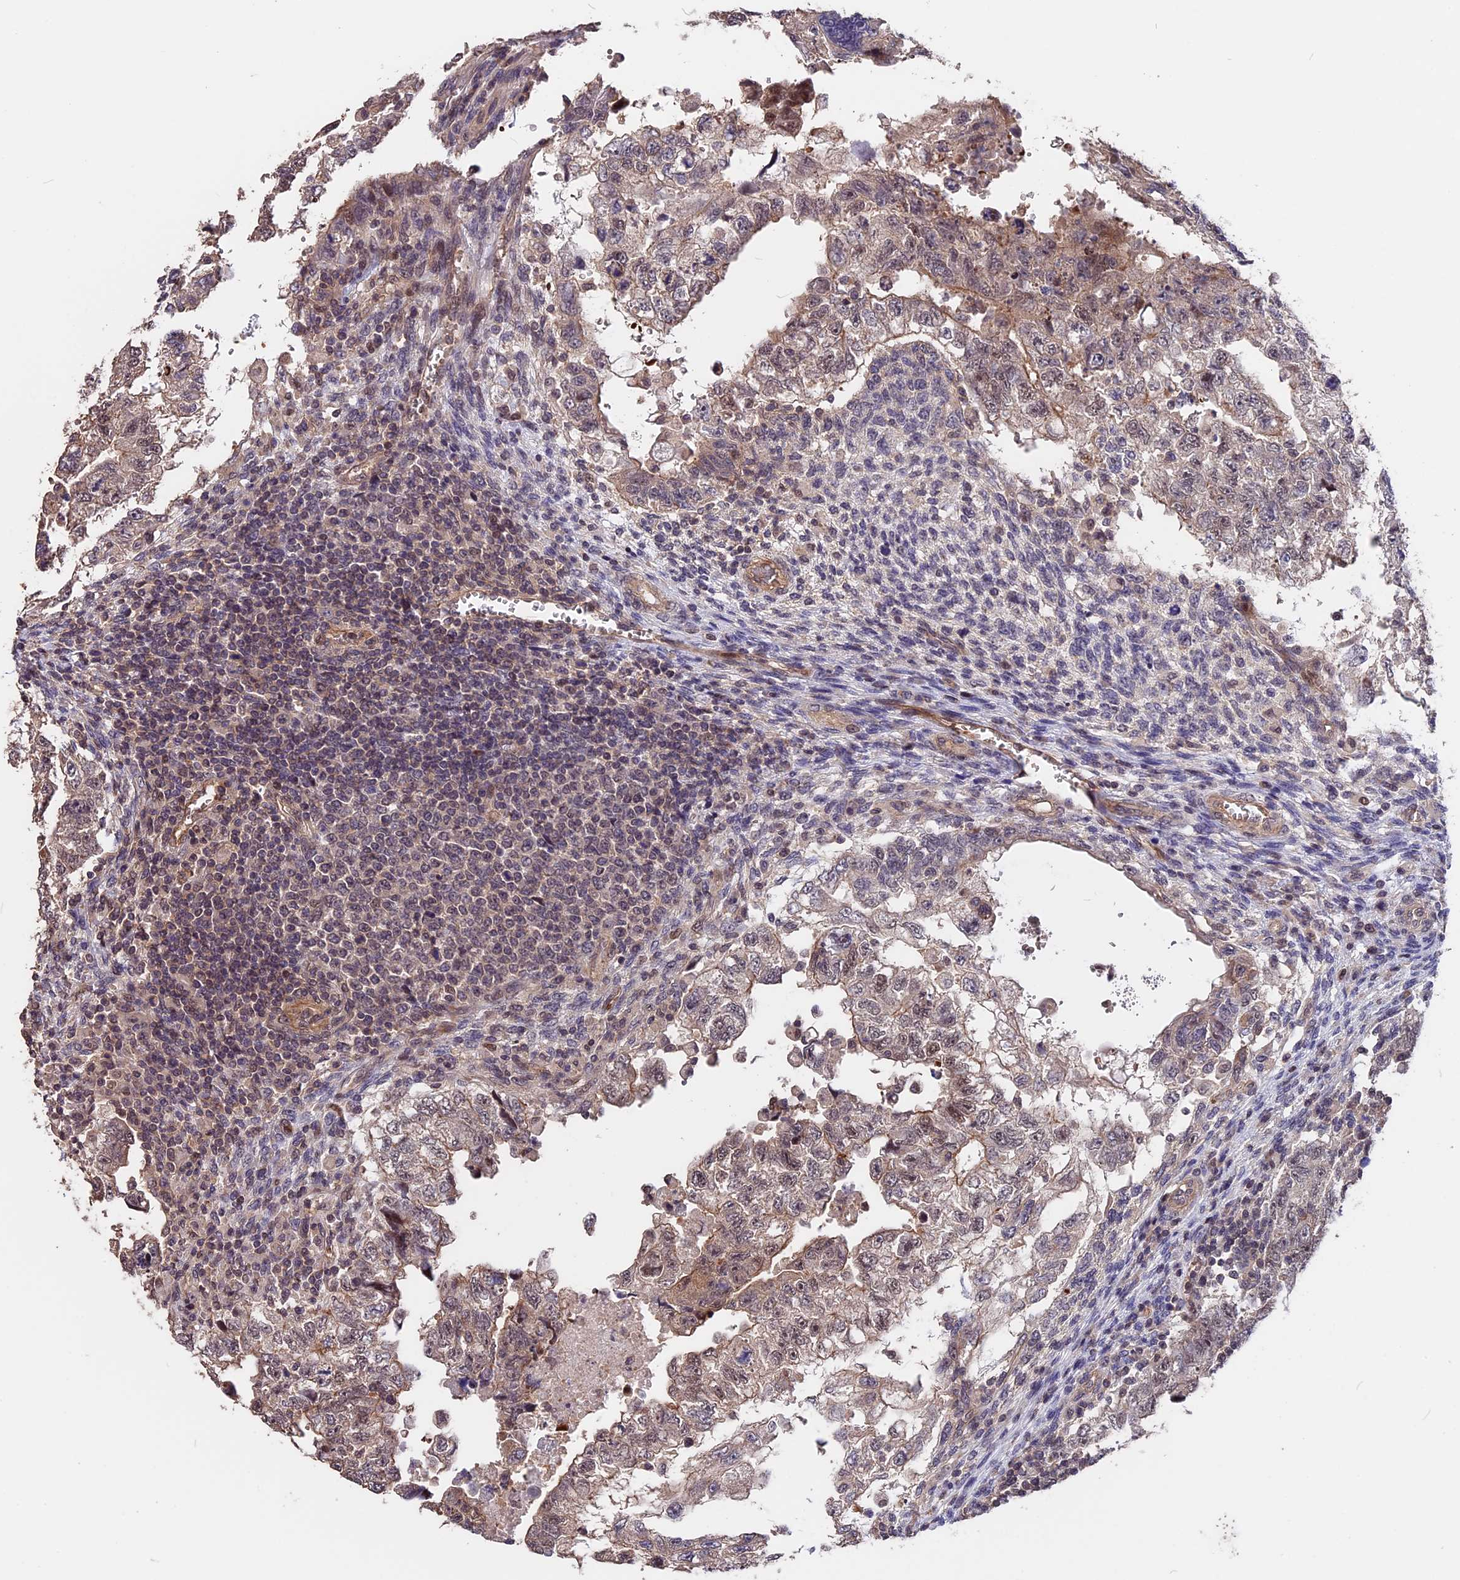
{"staining": {"intensity": "weak", "quantity": "<25%", "location": "cytoplasmic/membranous,nuclear"}, "tissue": "testis cancer", "cell_type": "Tumor cells", "image_type": "cancer", "snomed": [{"axis": "morphology", "description": "Carcinoma, Embryonal, NOS"}, {"axis": "topography", "description": "Testis"}], "caption": "Testis cancer (embryonal carcinoma) stained for a protein using immunohistochemistry (IHC) reveals no staining tumor cells.", "gene": "ZC3H10", "patient": {"sex": "male", "age": 36}}